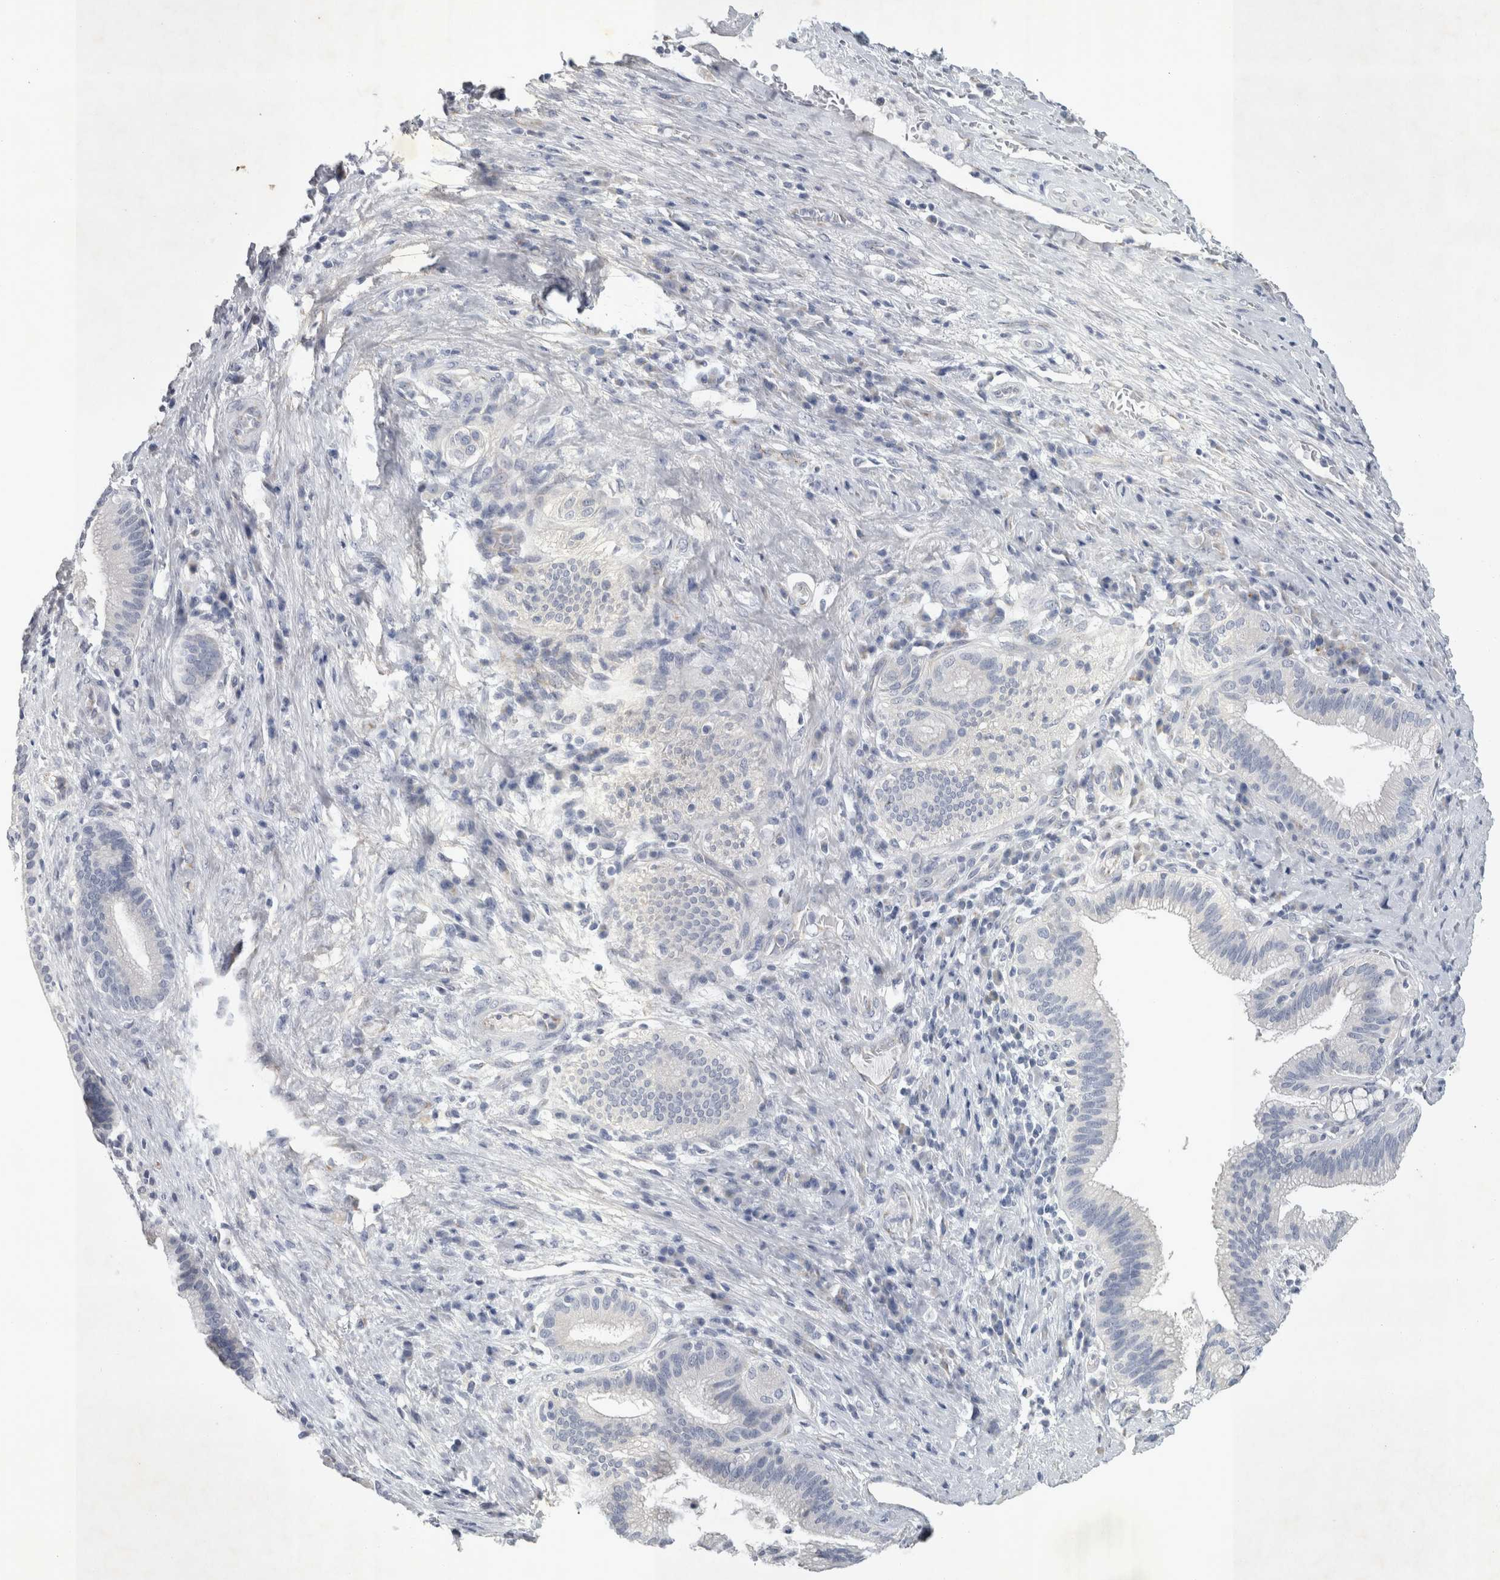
{"staining": {"intensity": "weak", "quantity": "<25%", "location": "cytoplasmic/membranous"}, "tissue": "liver cancer", "cell_type": "Tumor cells", "image_type": "cancer", "snomed": [{"axis": "morphology", "description": "Normal tissue, NOS"}, {"axis": "morphology", "description": "Cholangiocarcinoma"}, {"axis": "topography", "description": "Liver"}, {"axis": "topography", "description": "Peripheral nerve tissue"}], "caption": "Cholangiocarcinoma (liver) was stained to show a protein in brown. There is no significant expression in tumor cells.", "gene": "FXYD7", "patient": {"sex": "female", "age": 73}}